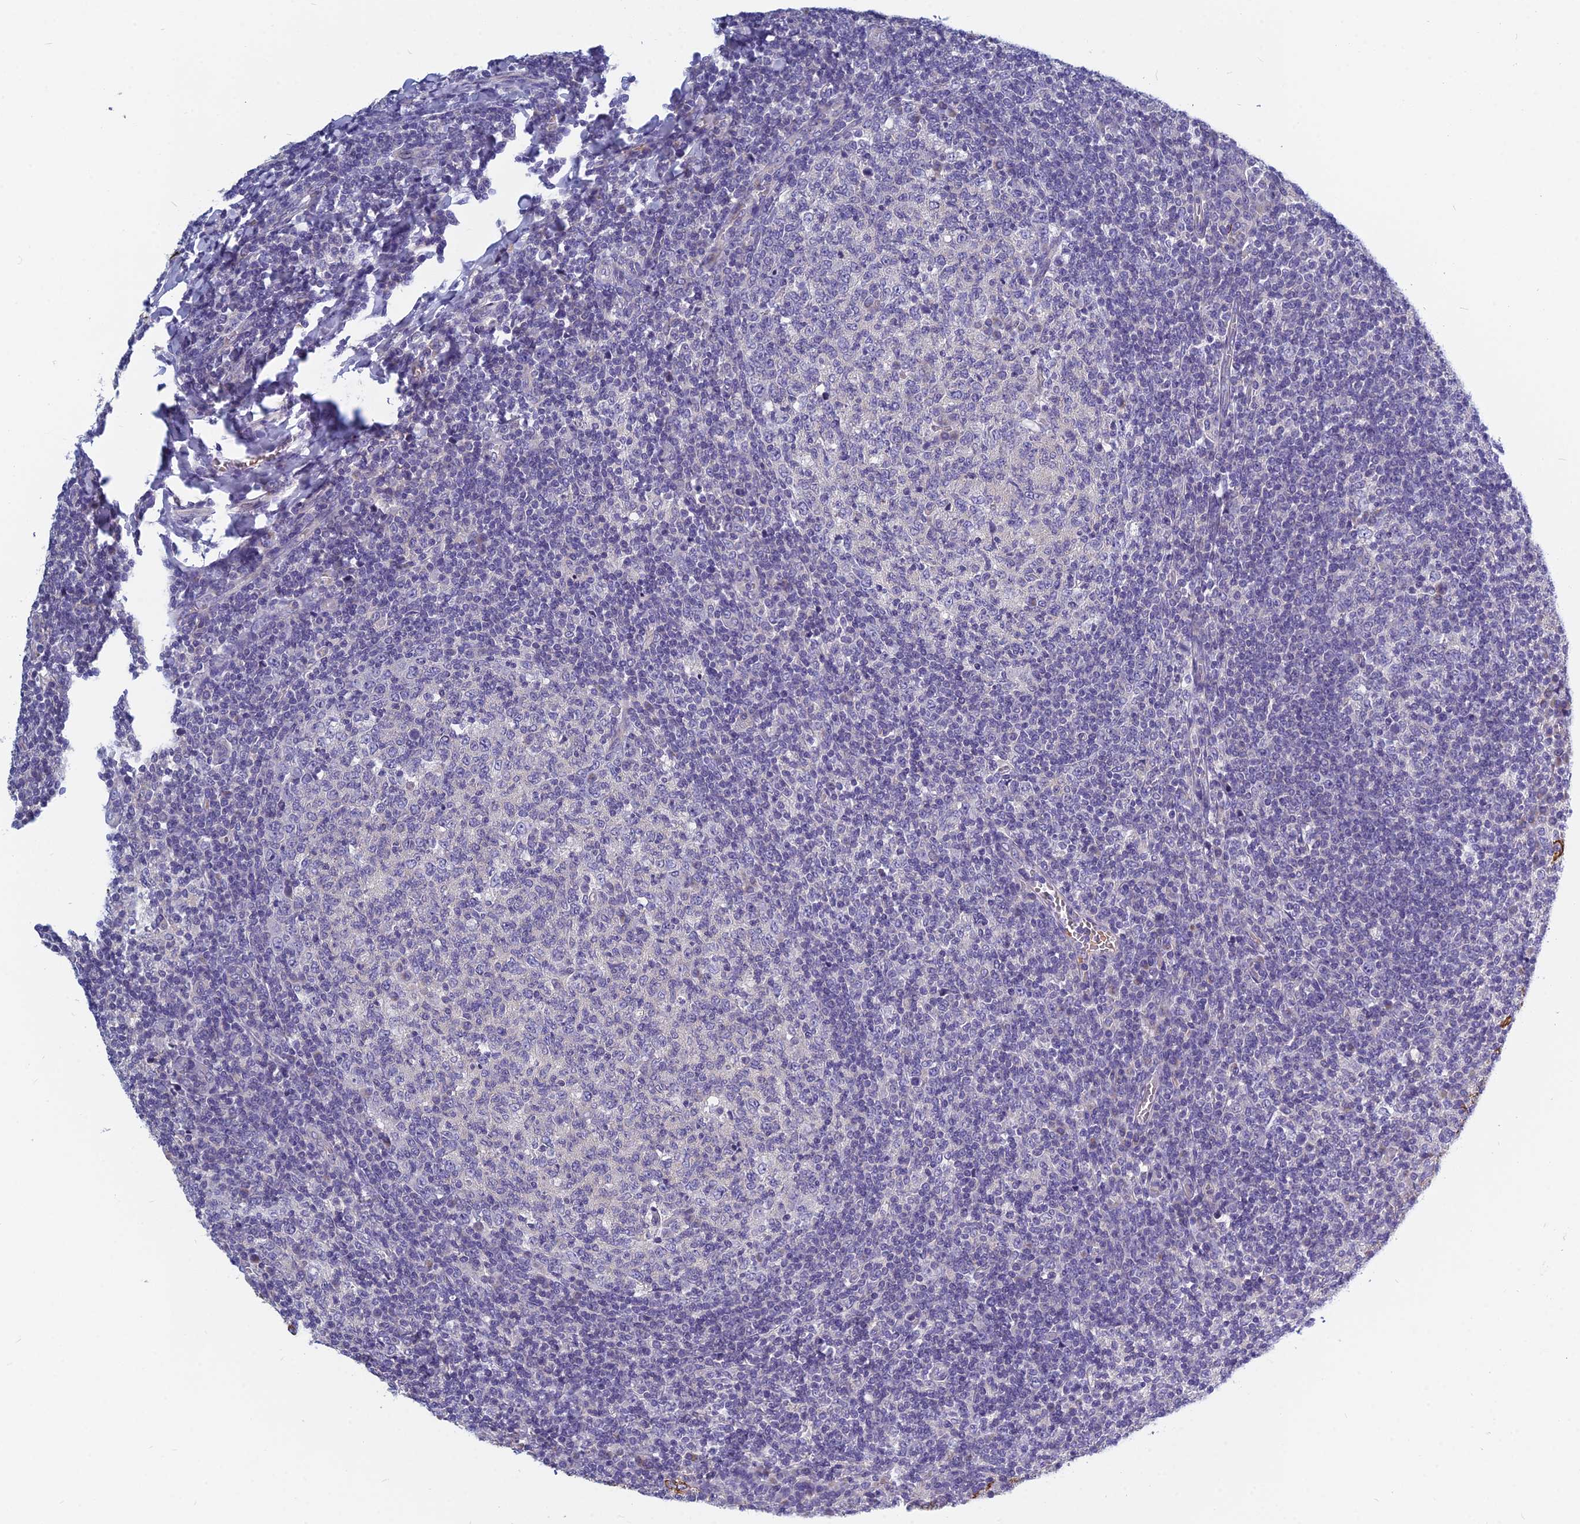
{"staining": {"intensity": "negative", "quantity": "none", "location": "none"}, "tissue": "tonsil", "cell_type": "Germinal center cells", "image_type": "normal", "snomed": [{"axis": "morphology", "description": "Normal tissue, NOS"}, {"axis": "topography", "description": "Tonsil"}], "caption": "Immunohistochemistry (IHC) histopathology image of unremarkable tonsil: human tonsil stained with DAB exhibits no significant protein positivity in germinal center cells.", "gene": "RBM41", "patient": {"sex": "female", "age": 19}}